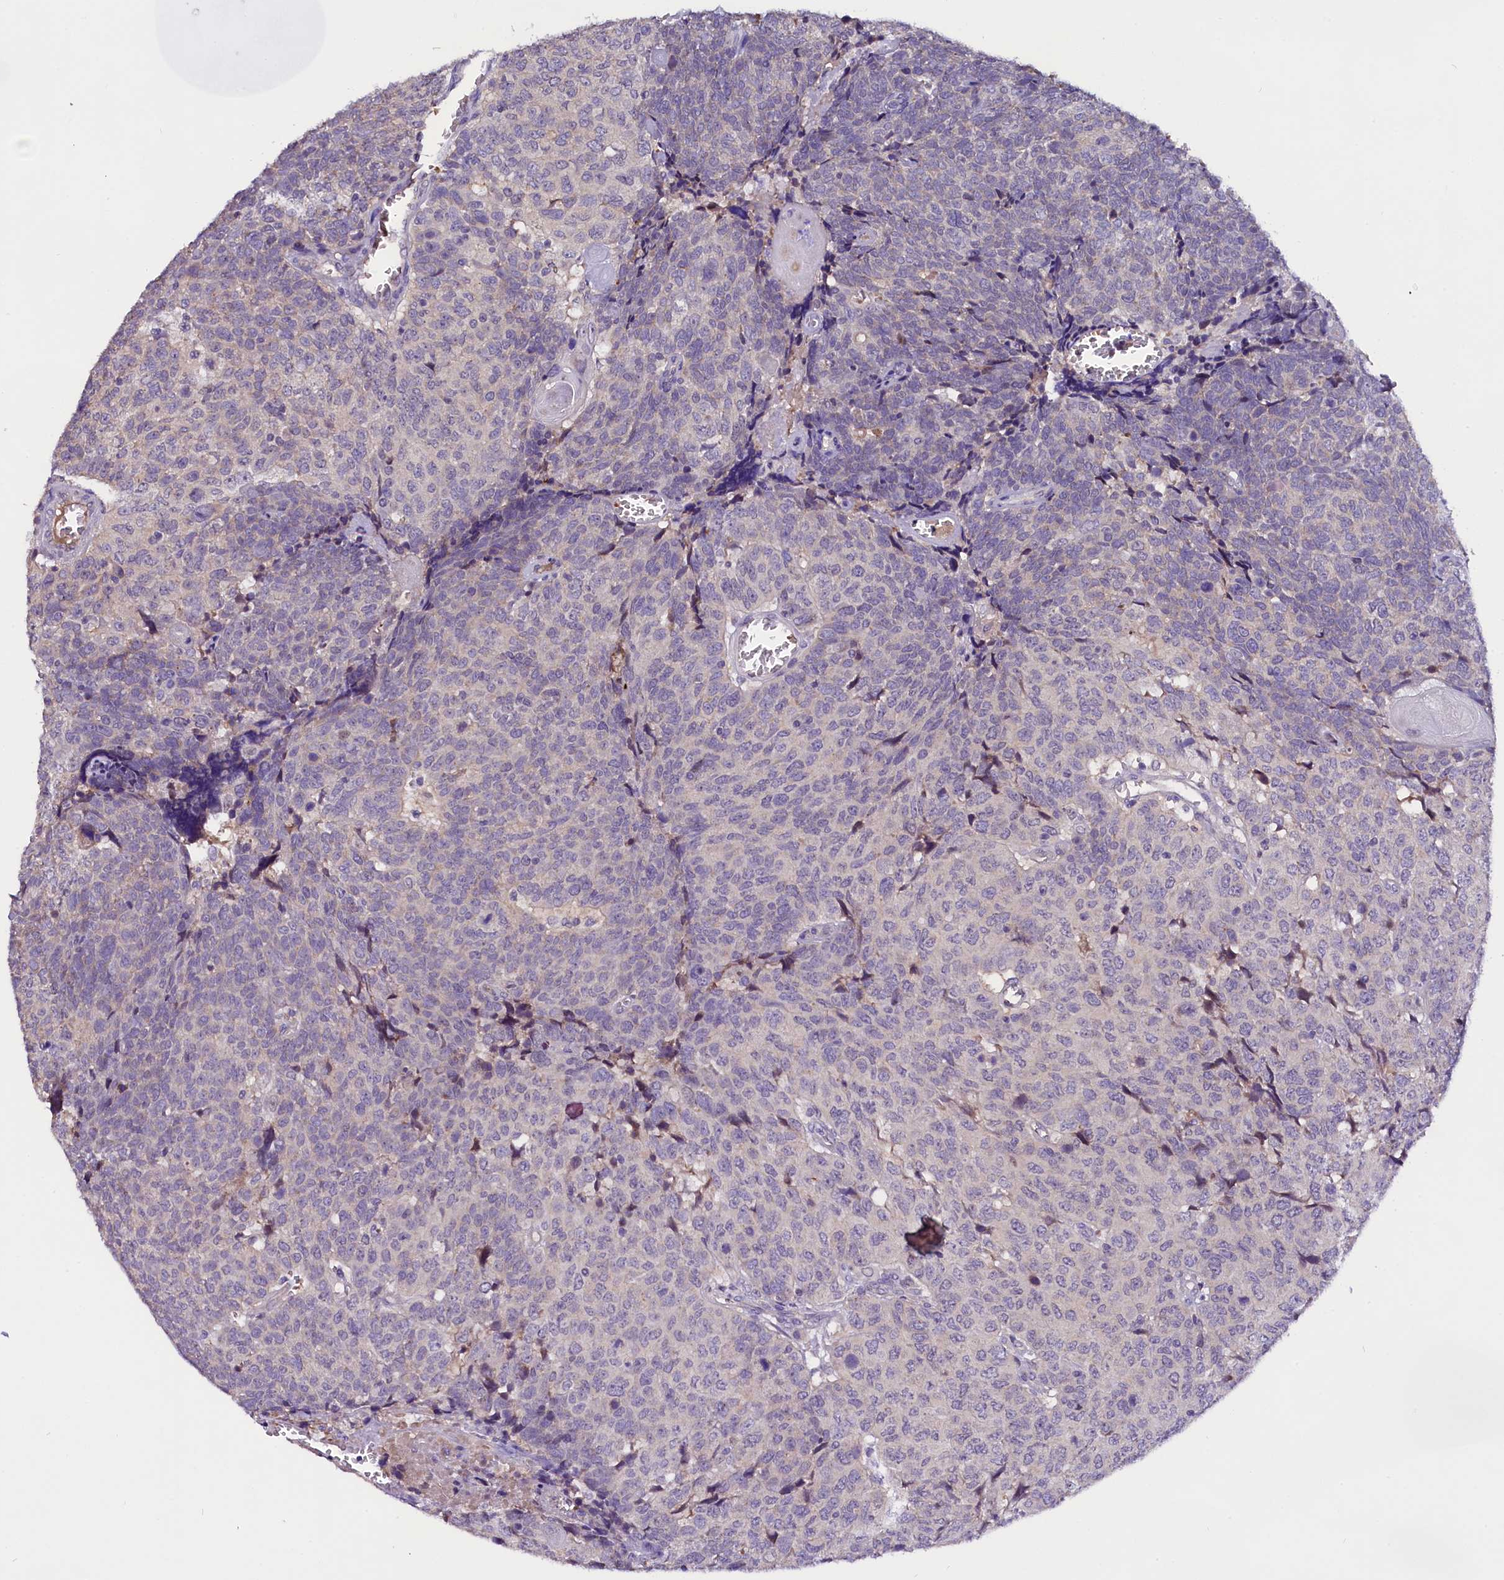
{"staining": {"intensity": "negative", "quantity": "none", "location": "none"}, "tissue": "head and neck cancer", "cell_type": "Tumor cells", "image_type": "cancer", "snomed": [{"axis": "morphology", "description": "Squamous cell carcinoma, NOS"}, {"axis": "topography", "description": "Head-Neck"}], "caption": "DAB (3,3'-diaminobenzidine) immunohistochemical staining of human head and neck squamous cell carcinoma exhibits no significant staining in tumor cells.", "gene": "C9orf40", "patient": {"sex": "male", "age": 66}}